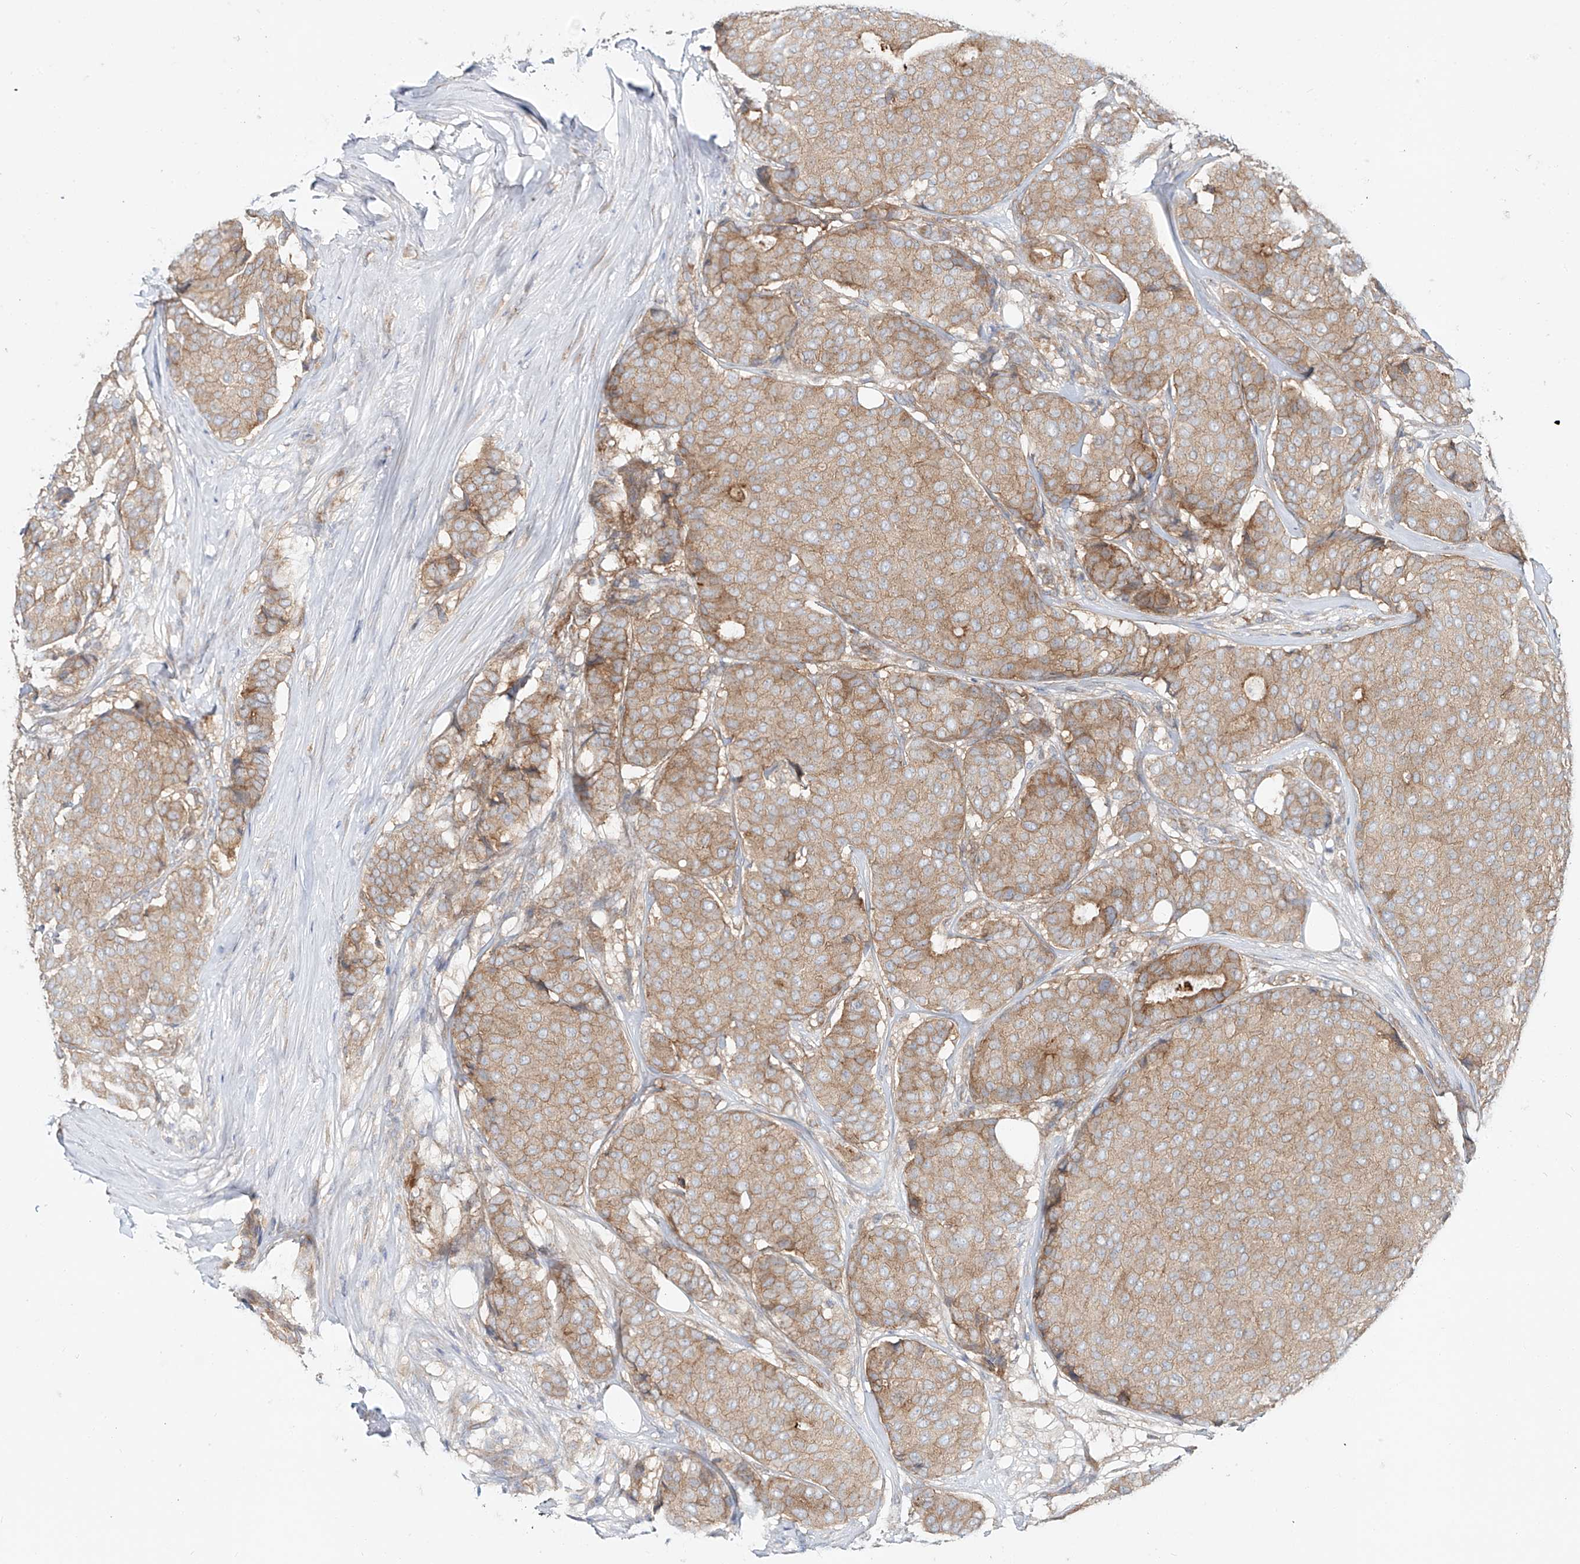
{"staining": {"intensity": "moderate", "quantity": ">75%", "location": "cytoplasmic/membranous"}, "tissue": "breast cancer", "cell_type": "Tumor cells", "image_type": "cancer", "snomed": [{"axis": "morphology", "description": "Duct carcinoma"}, {"axis": "topography", "description": "Breast"}], "caption": "Tumor cells show moderate cytoplasmic/membranous staining in about >75% of cells in intraductal carcinoma (breast).", "gene": "TJAP1", "patient": {"sex": "female", "age": 75}}